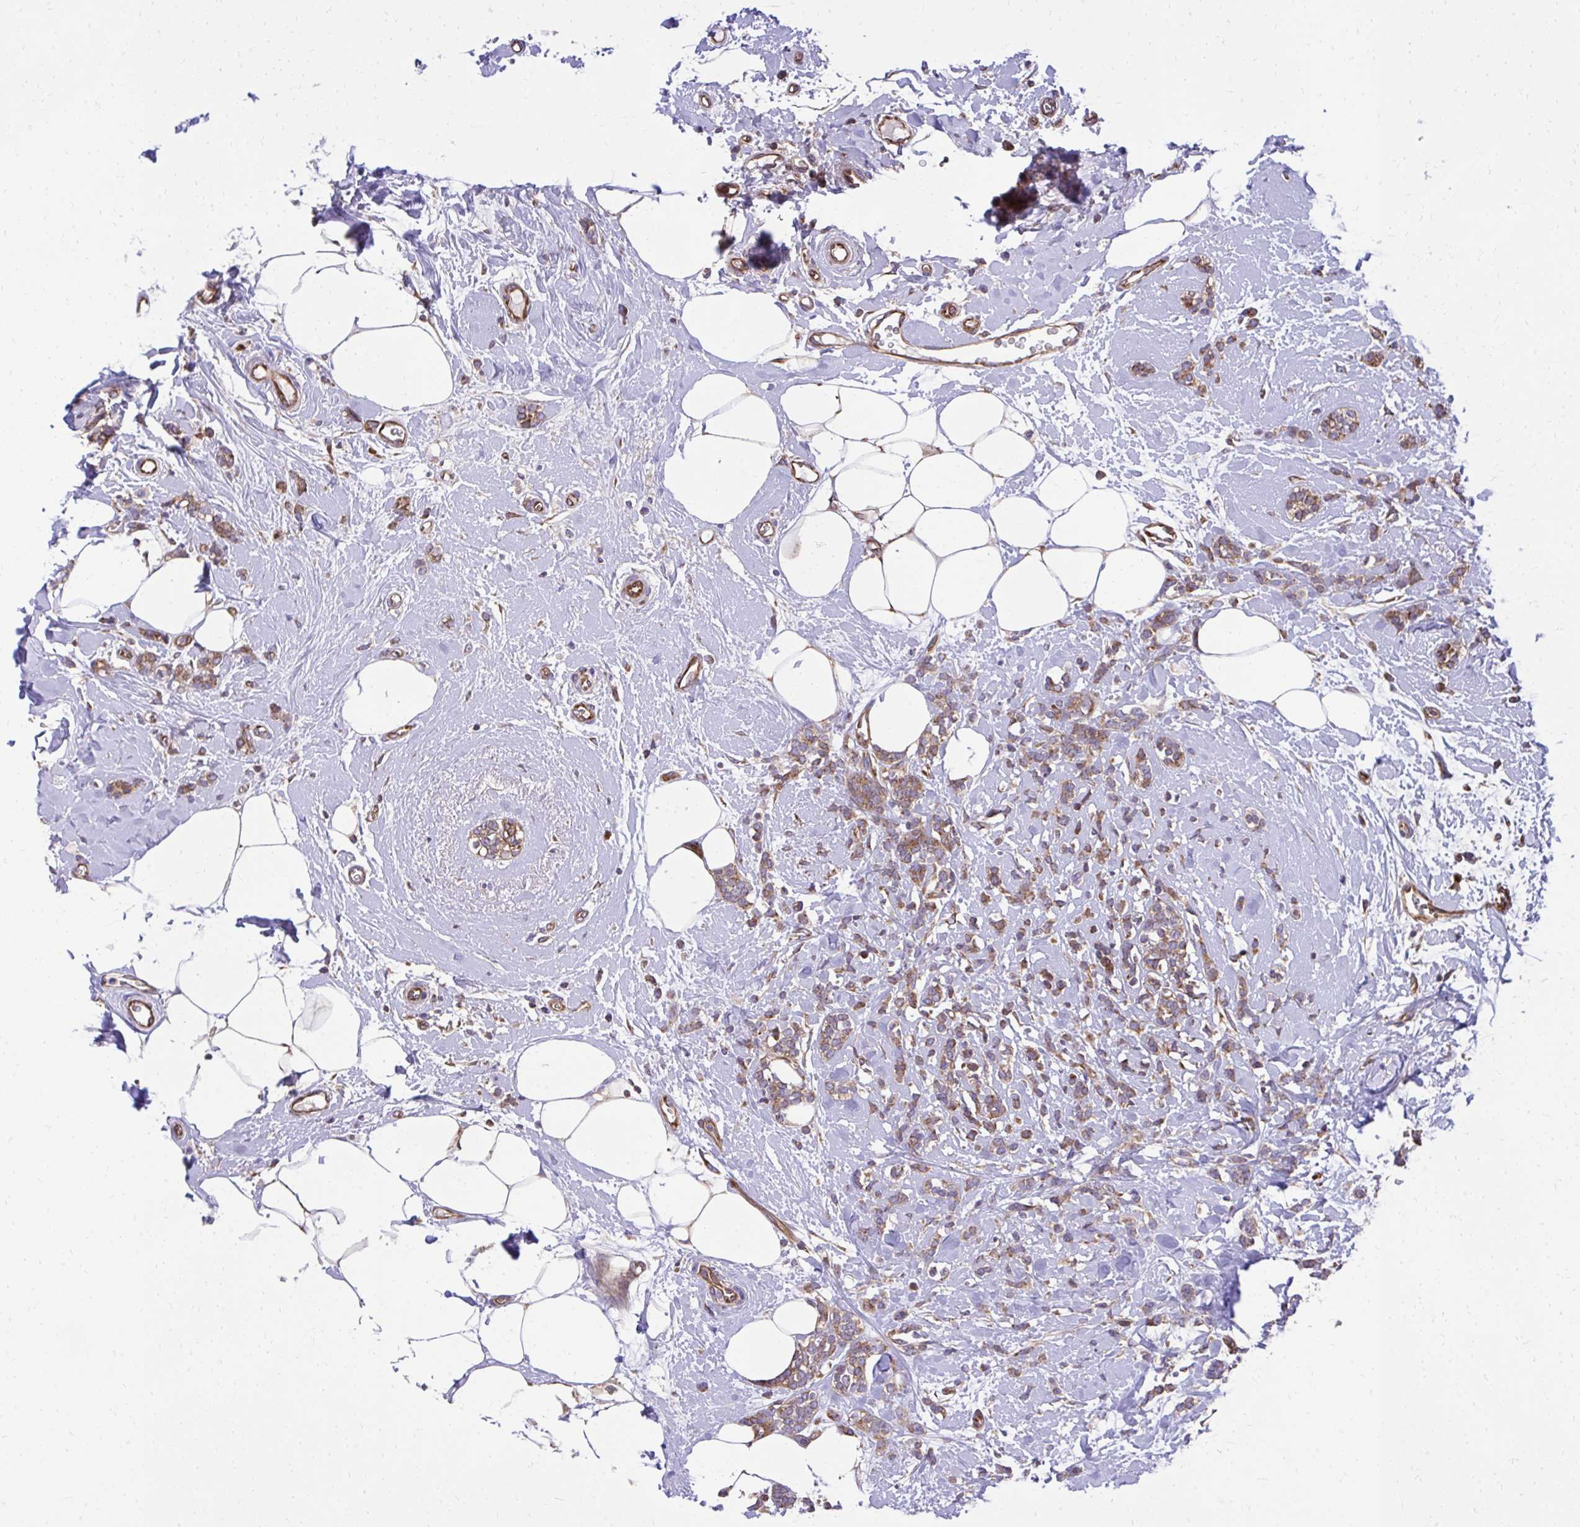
{"staining": {"intensity": "moderate", "quantity": ">75%", "location": "cytoplasmic/membranous"}, "tissue": "breast cancer", "cell_type": "Tumor cells", "image_type": "cancer", "snomed": [{"axis": "morphology", "description": "Lobular carcinoma"}, {"axis": "topography", "description": "Breast"}], "caption": "Approximately >75% of tumor cells in human breast cancer (lobular carcinoma) reveal moderate cytoplasmic/membranous protein expression as visualized by brown immunohistochemical staining.", "gene": "NMNAT3", "patient": {"sex": "female", "age": 59}}